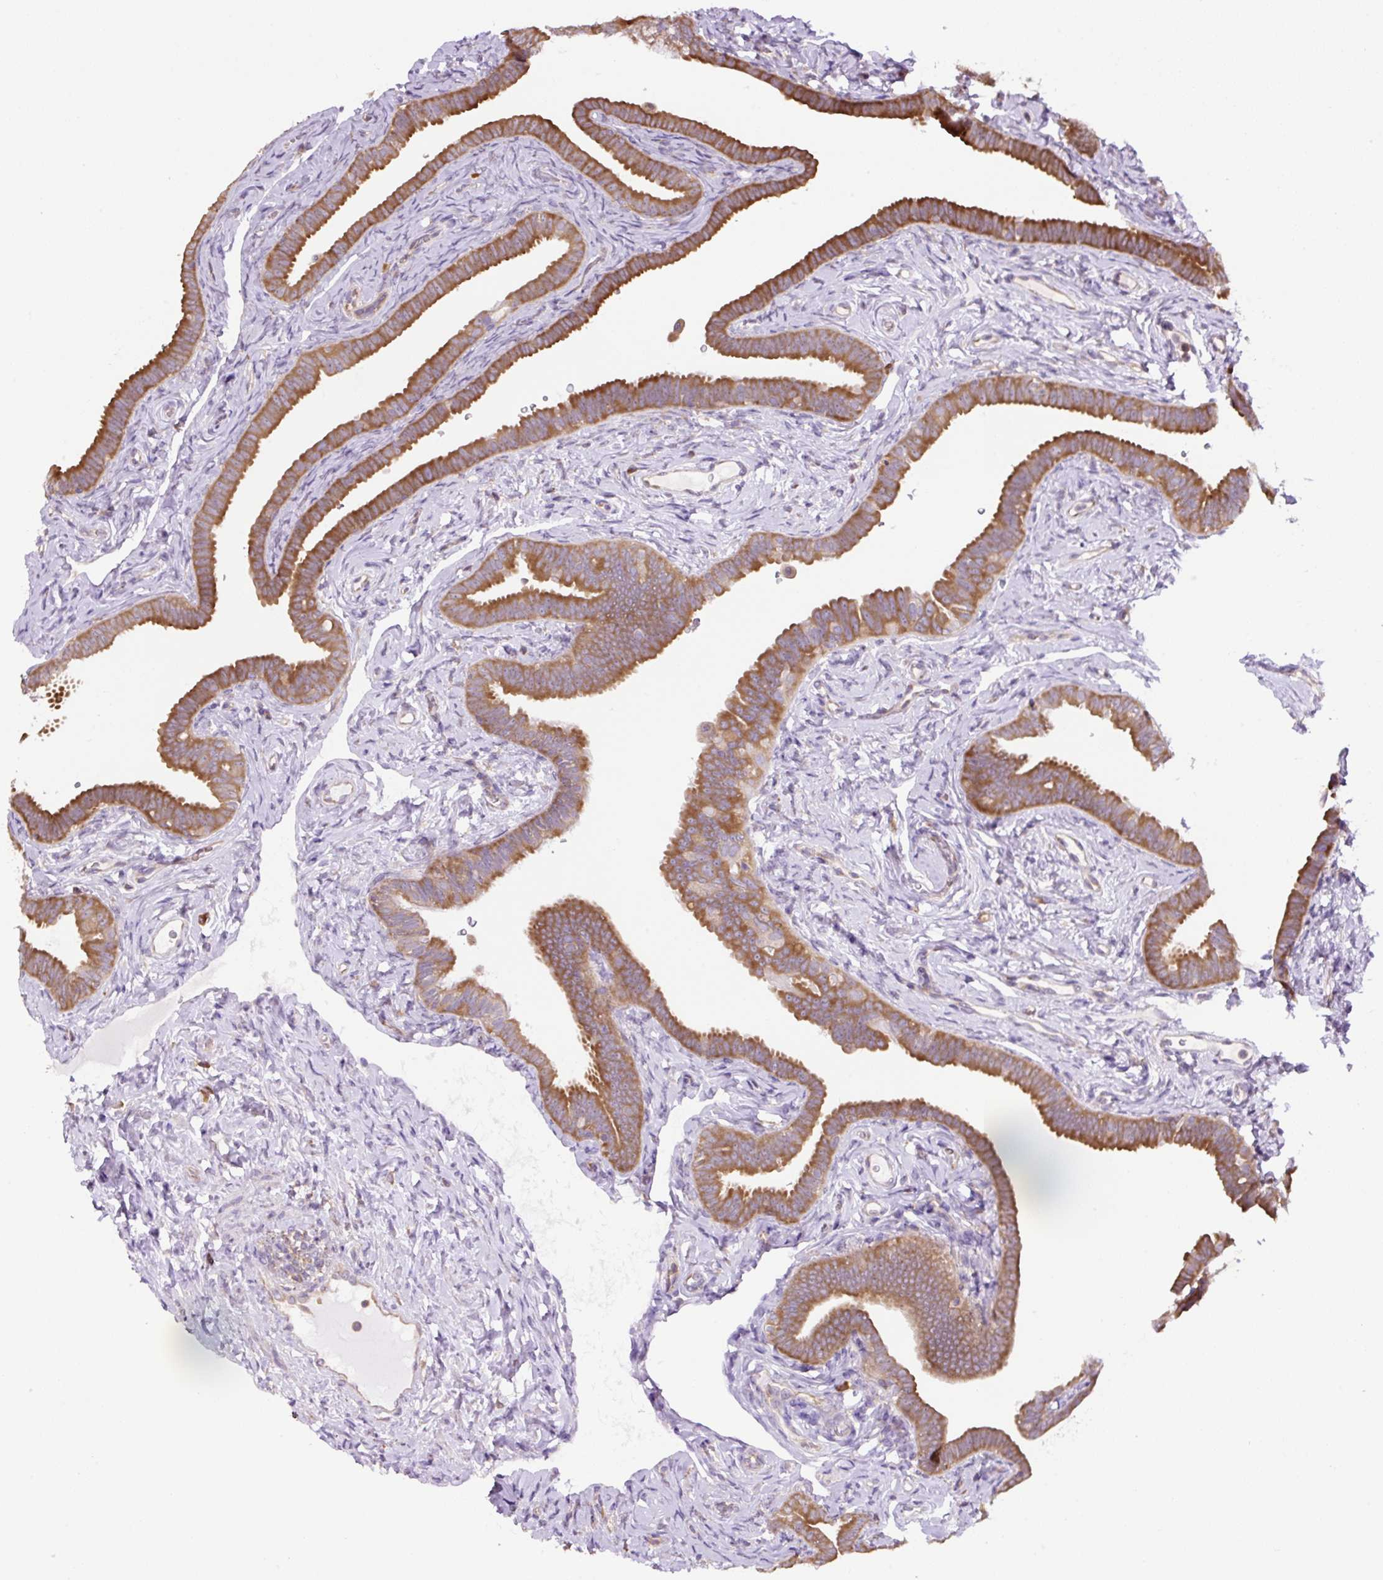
{"staining": {"intensity": "moderate", "quantity": ">75%", "location": "cytoplasmic/membranous"}, "tissue": "fallopian tube", "cell_type": "Glandular cells", "image_type": "normal", "snomed": [{"axis": "morphology", "description": "Normal tissue, NOS"}, {"axis": "topography", "description": "Fallopian tube"}], "caption": "Immunohistochemistry (IHC) micrograph of unremarkable human fallopian tube stained for a protein (brown), which reveals medium levels of moderate cytoplasmic/membranous expression in about >75% of glandular cells.", "gene": "RPS23", "patient": {"sex": "female", "age": 69}}